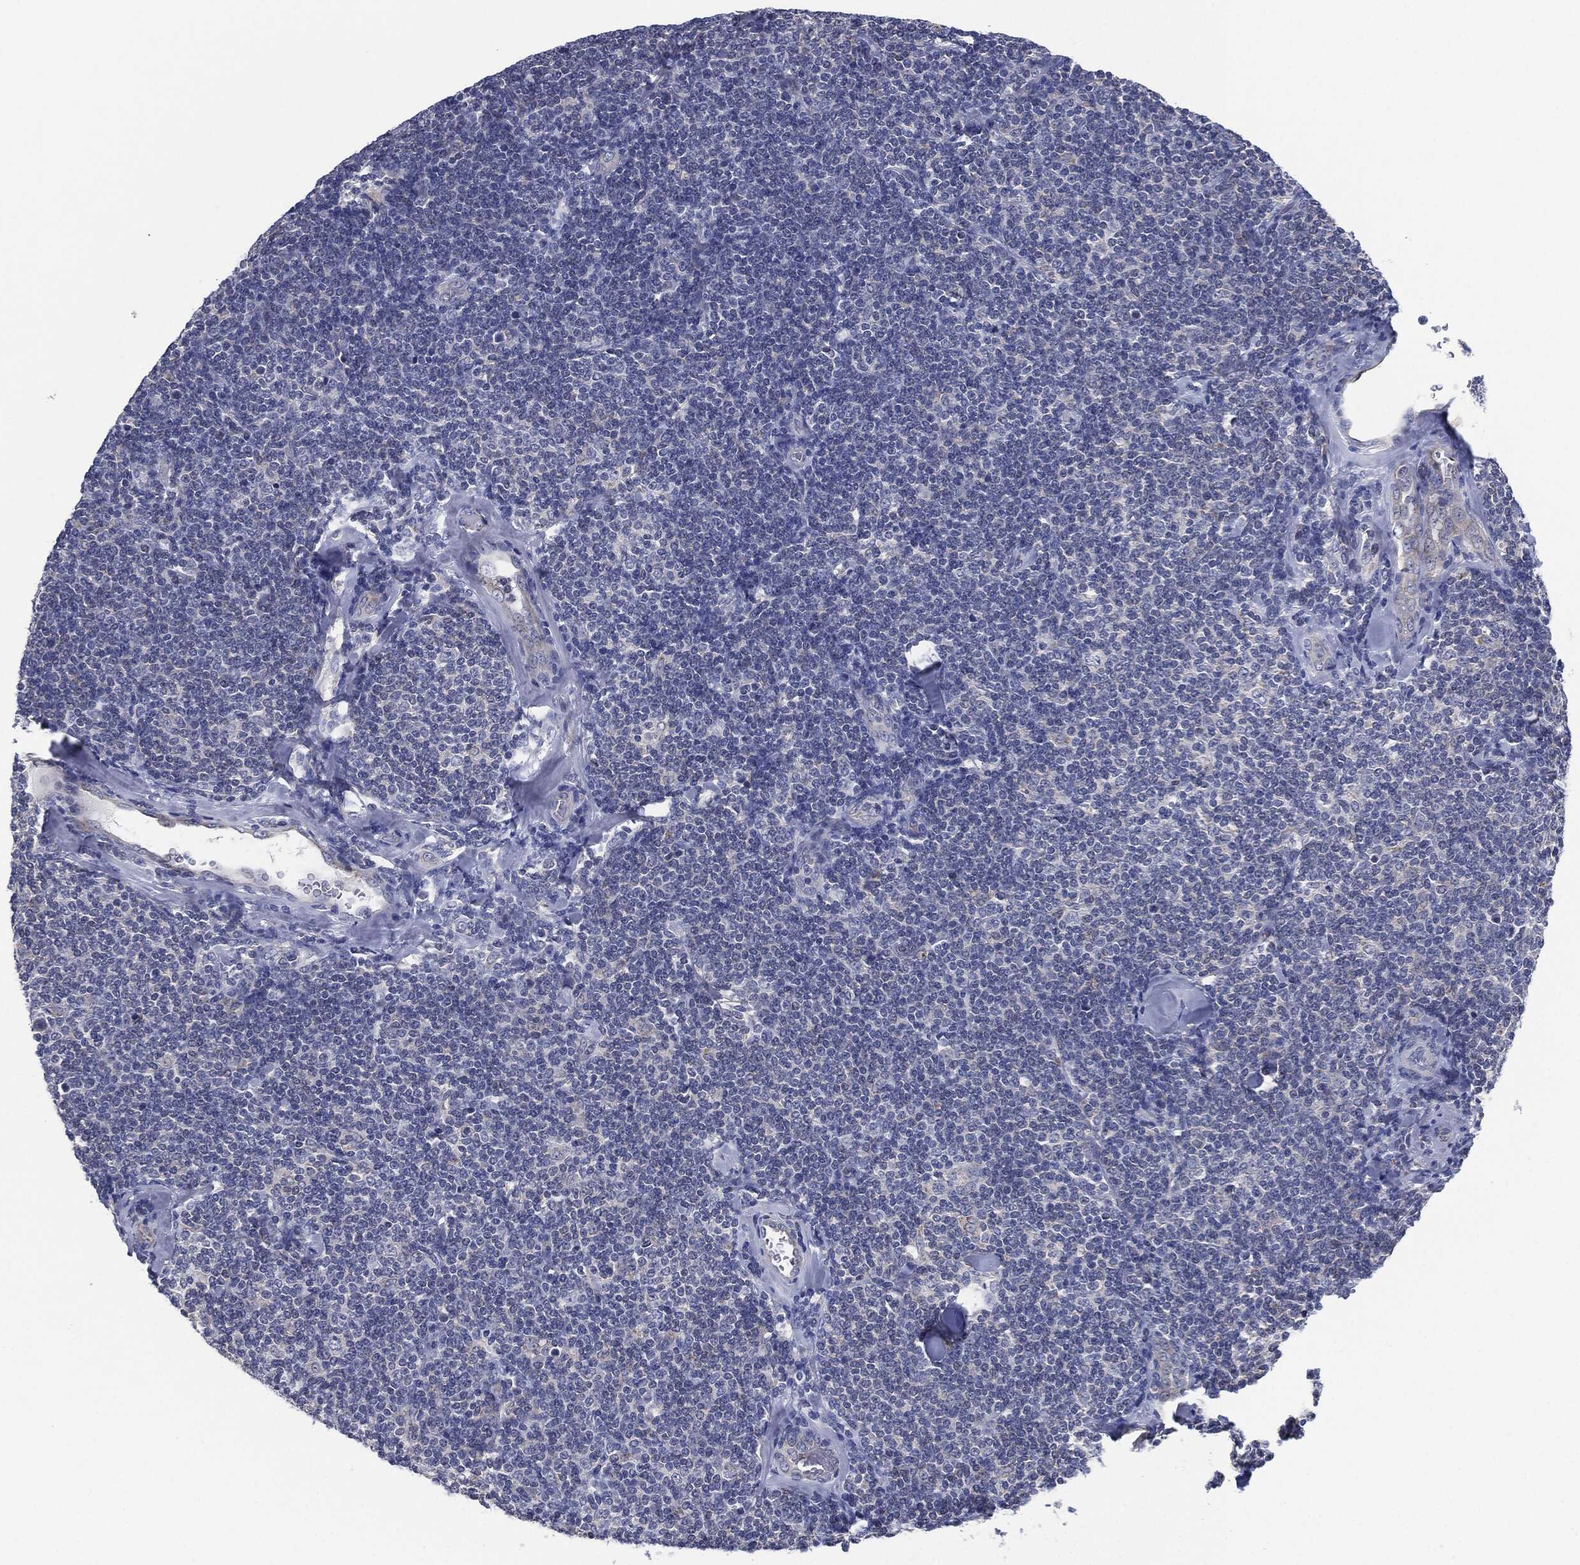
{"staining": {"intensity": "negative", "quantity": "none", "location": "none"}, "tissue": "lymphoma", "cell_type": "Tumor cells", "image_type": "cancer", "snomed": [{"axis": "morphology", "description": "Malignant lymphoma, non-Hodgkin's type, Low grade"}, {"axis": "topography", "description": "Lymph node"}], "caption": "This is an IHC photomicrograph of lymphoma. There is no positivity in tumor cells.", "gene": "SHROOM2", "patient": {"sex": "female", "age": 56}}